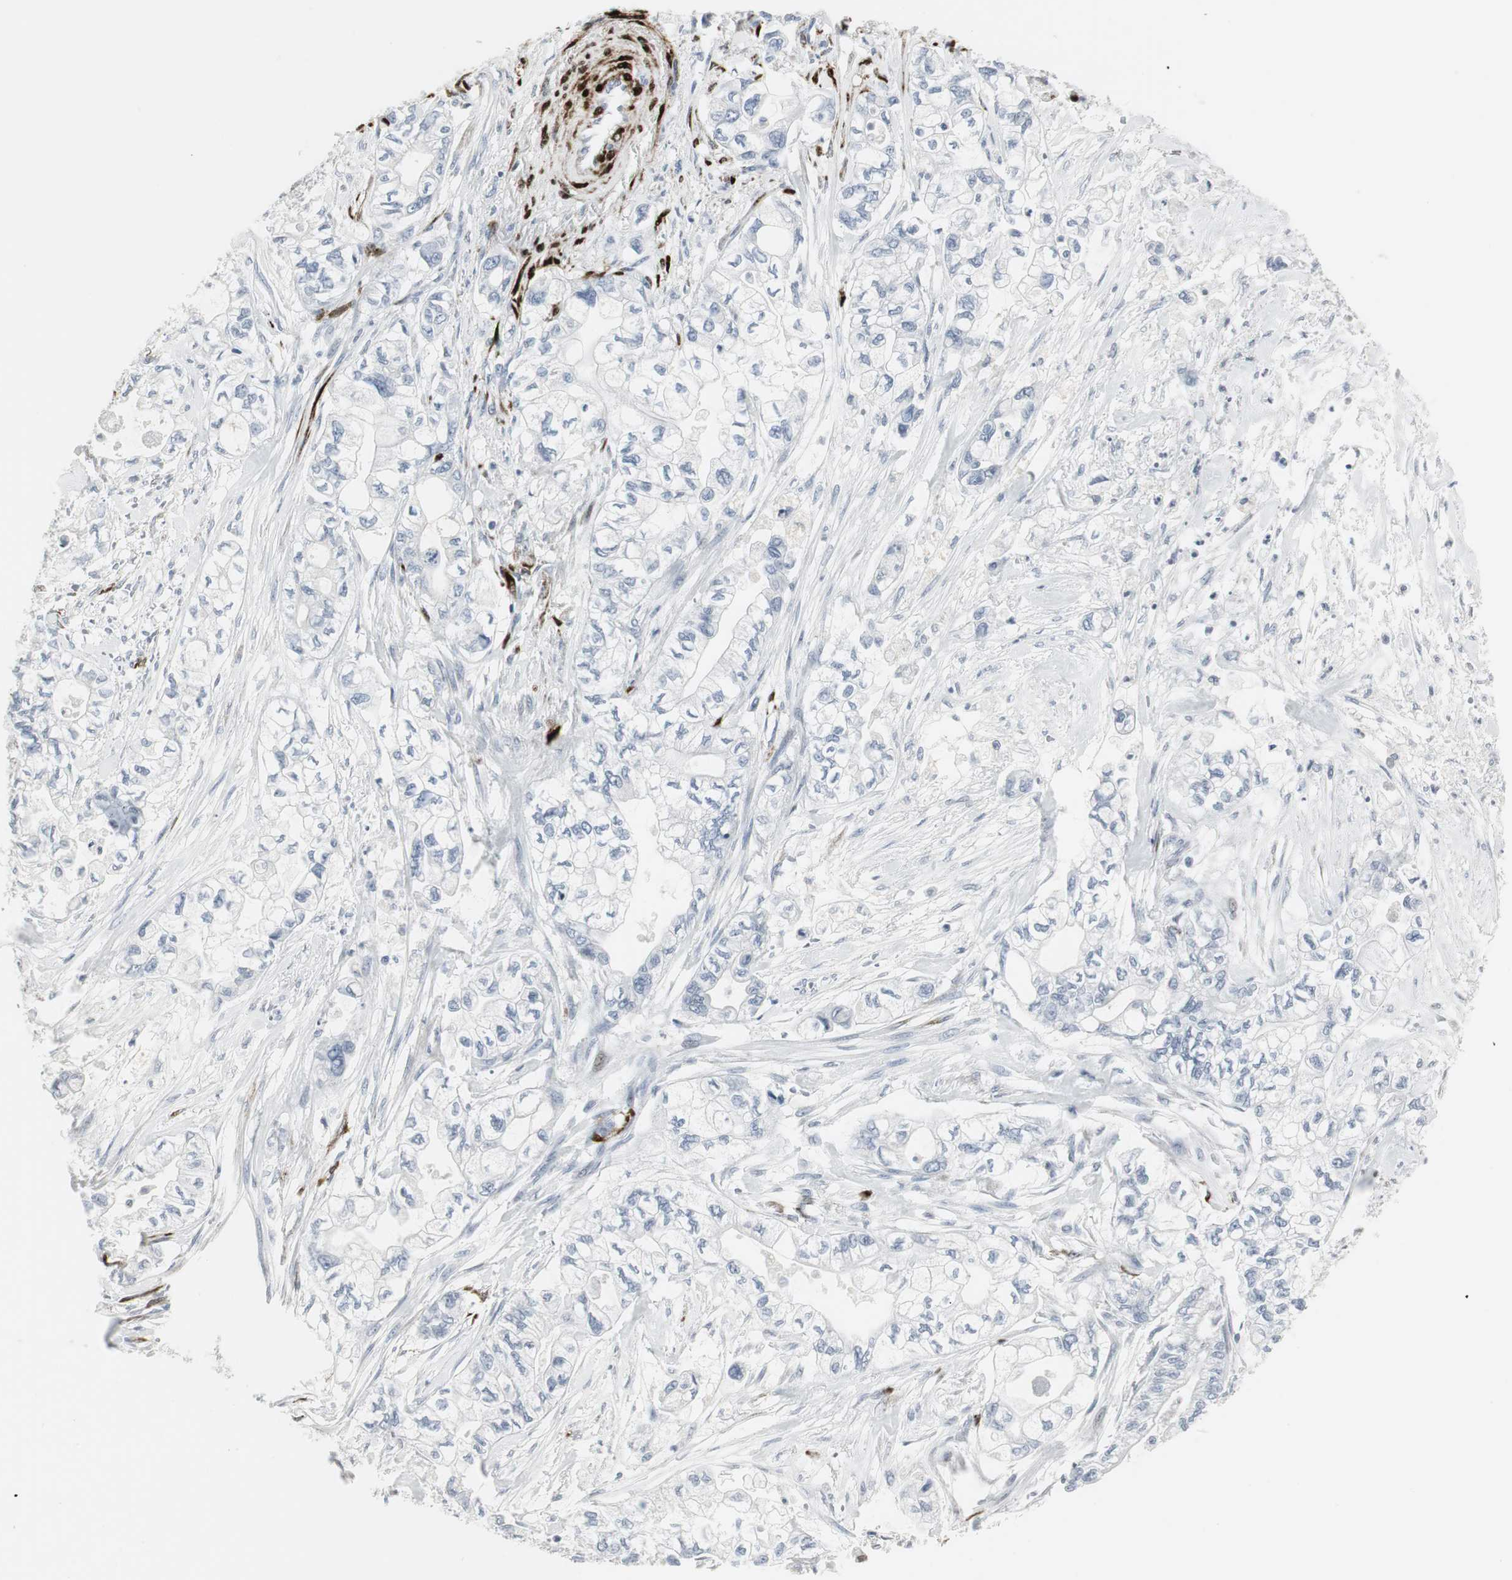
{"staining": {"intensity": "negative", "quantity": "none", "location": "none"}, "tissue": "pancreatic cancer", "cell_type": "Tumor cells", "image_type": "cancer", "snomed": [{"axis": "morphology", "description": "Adenocarcinoma, NOS"}, {"axis": "topography", "description": "Pancreas"}], "caption": "This is an IHC photomicrograph of pancreatic cancer (adenocarcinoma). There is no staining in tumor cells.", "gene": "PPP1R14A", "patient": {"sex": "male", "age": 79}}